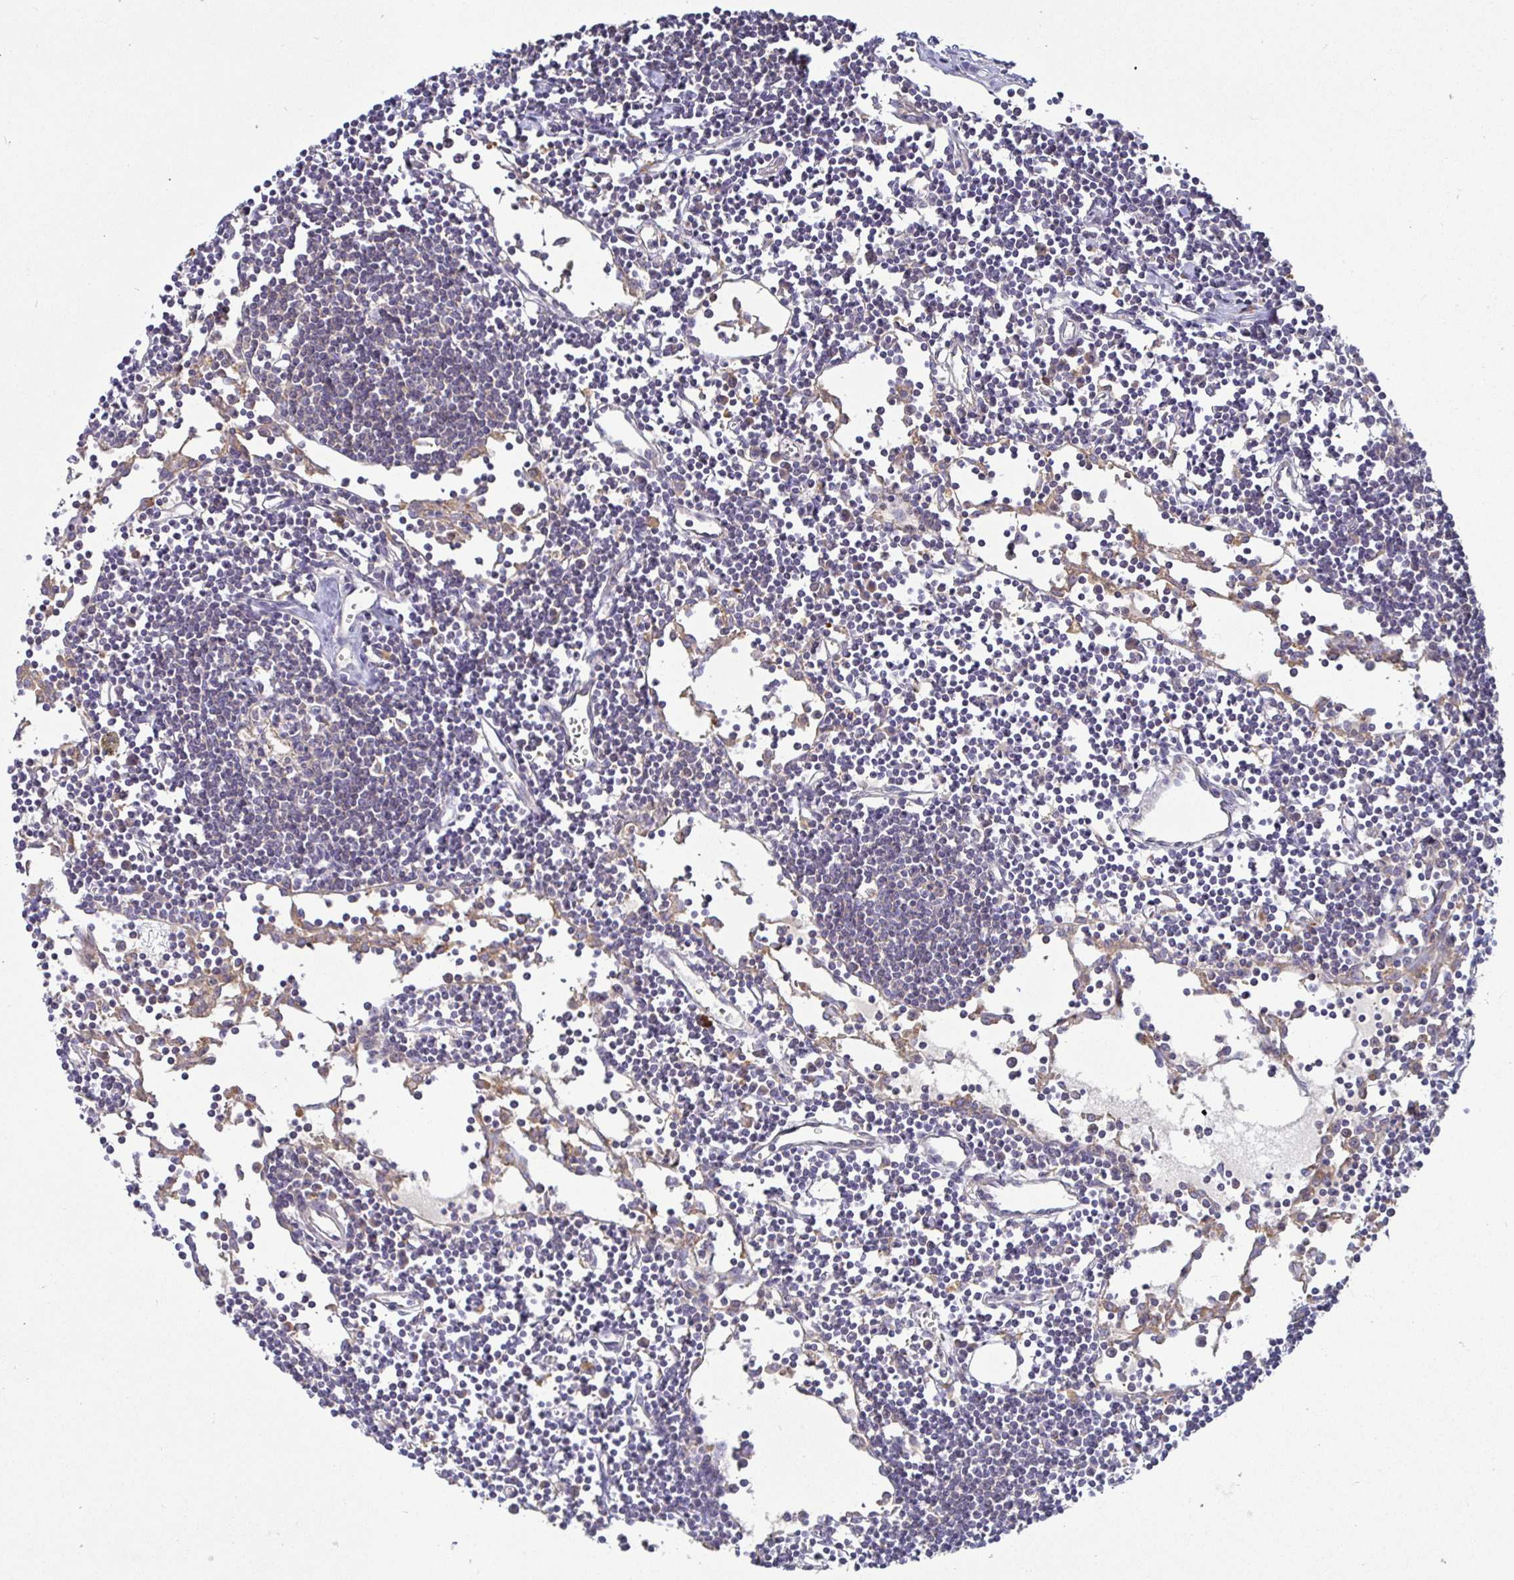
{"staining": {"intensity": "moderate", "quantity": ">75%", "location": "cytoplasmic/membranous"}, "tissue": "lymph node", "cell_type": "Germinal center cells", "image_type": "normal", "snomed": [{"axis": "morphology", "description": "Normal tissue, NOS"}, {"axis": "topography", "description": "Lymph node"}], "caption": "Lymph node stained with DAB (3,3'-diaminobenzidine) immunohistochemistry reveals medium levels of moderate cytoplasmic/membranous staining in about >75% of germinal center cells.", "gene": "SNX8", "patient": {"sex": "female", "age": 65}}